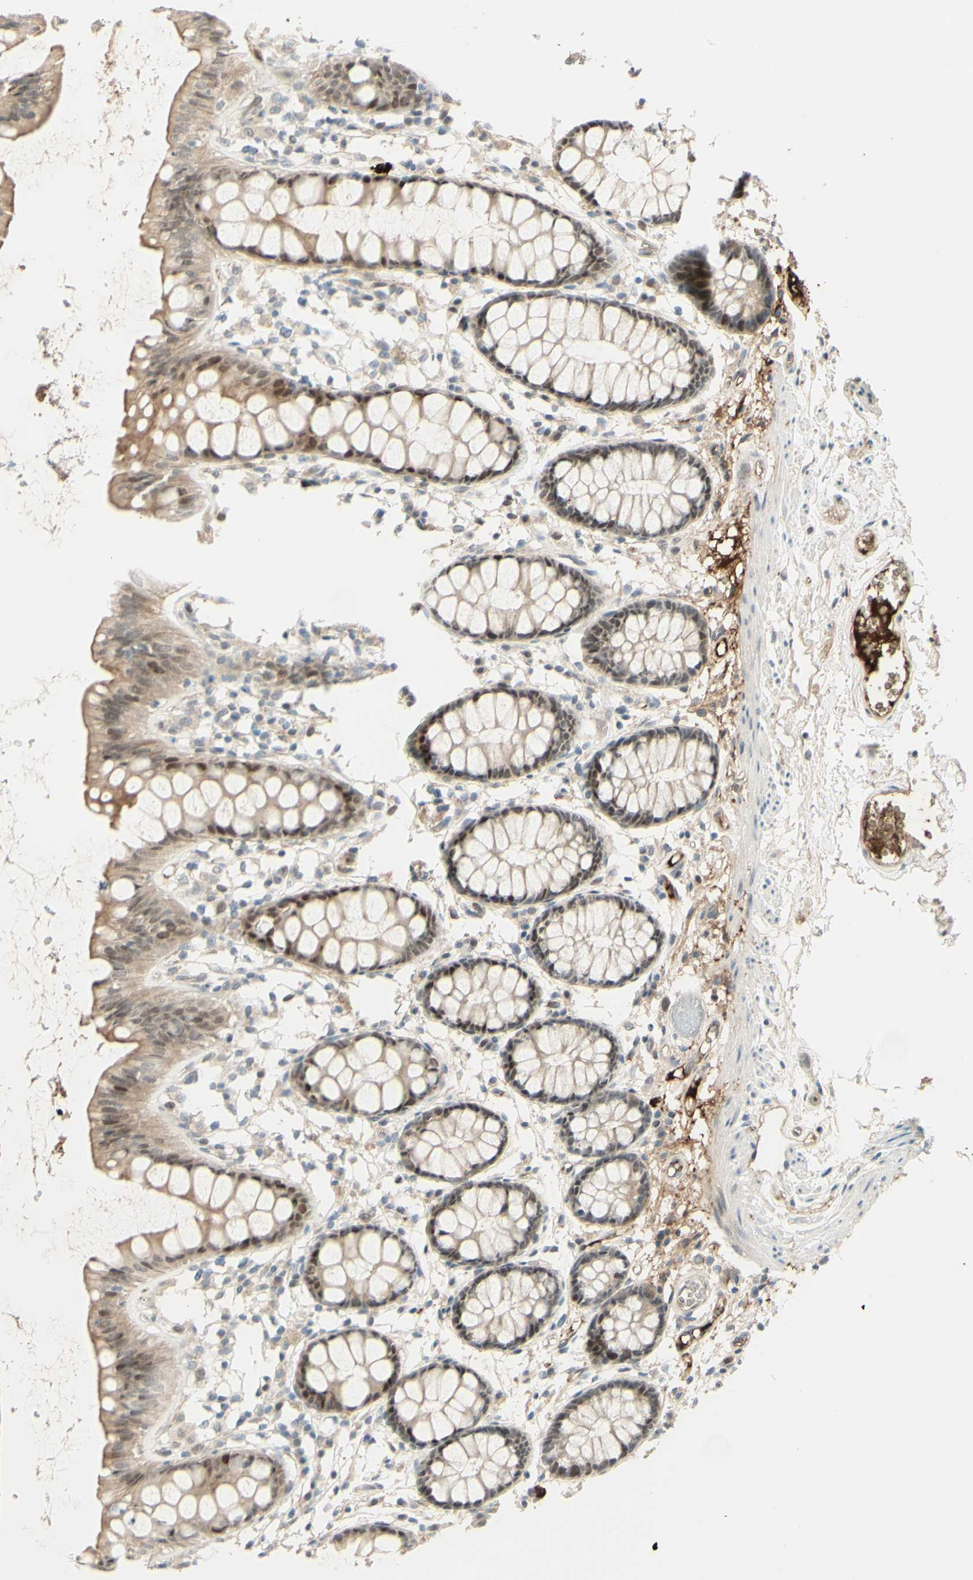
{"staining": {"intensity": "moderate", "quantity": ">75%", "location": "cytoplasmic/membranous,nuclear"}, "tissue": "rectum", "cell_type": "Glandular cells", "image_type": "normal", "snomed": [{"axis": "morphology", "description": "Normal tissue, NOS"}, {"axis": "topography", "description": "Rectum"}], "caption": "The histopathology image demonstrates staining of unremarkable rectum, revealing moderate cytoplasmic/membranous,nuclear protein staining (brown color) within glandular cells. (DAB = brown stain, brightfield microscopy at high magnification).", "gene": "ANGPT2", "patient": {"sex": "female", "age": 66}}